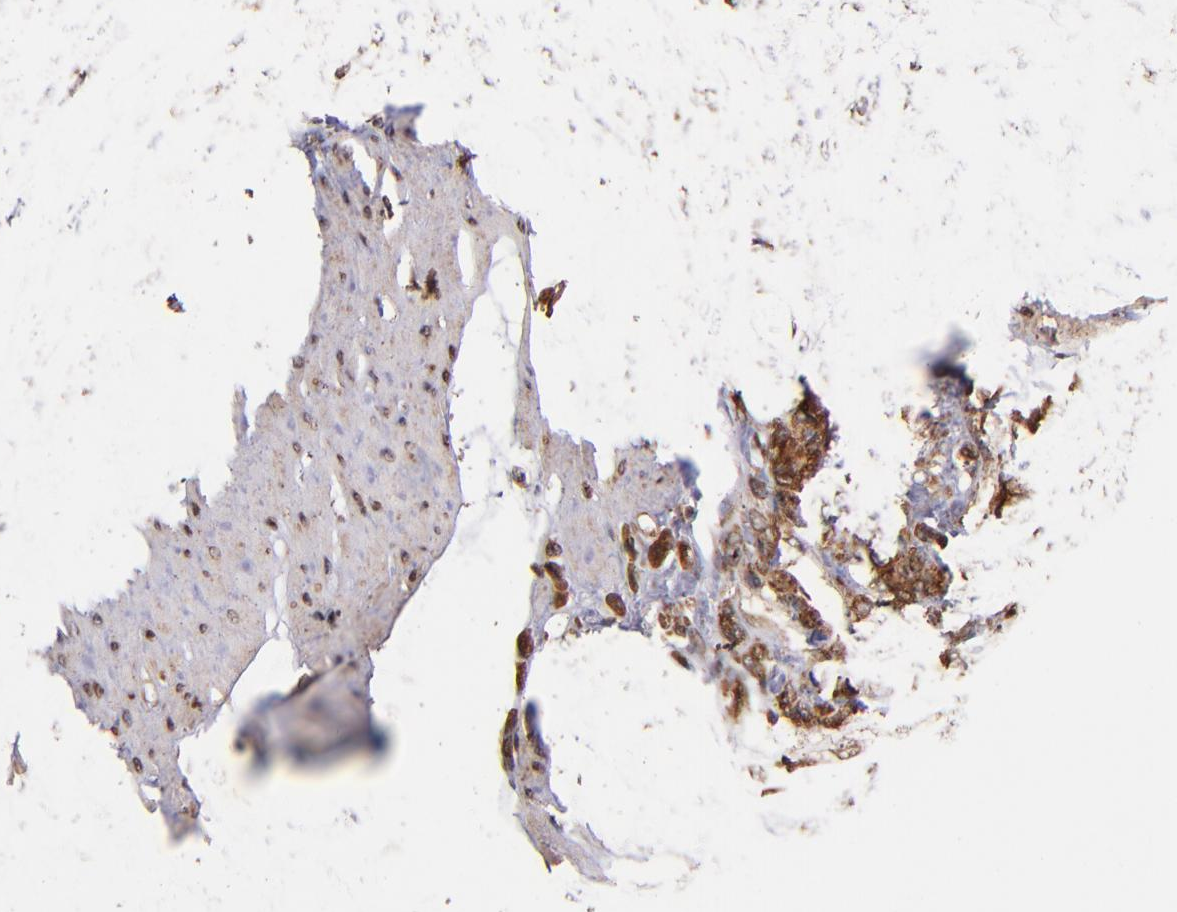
{"staining": {"intensity": "strong", "quantity": ">75%", "location": "cytoplasmic/membranous,nuclear"}, "tissue": "stomach cancer", "cell_type": "Tumor cells", "image_type": "cancer", "snomed": [{"axis": "morphology", "description": "Normal tissue, NOS"}, {"axis": "morphology", "description": "Adenocarcinoma, NOS"}, {"axis": "topography", "description": "Stomach"}], "caption": "Stomach cancer stained for a protein (brown) exhibits strong cytoplasmic/membranous and nuclear positive staining in about >75% of tumor cells.", "gene": "STX8", "patient": {"sex": "male", "age": 82}}